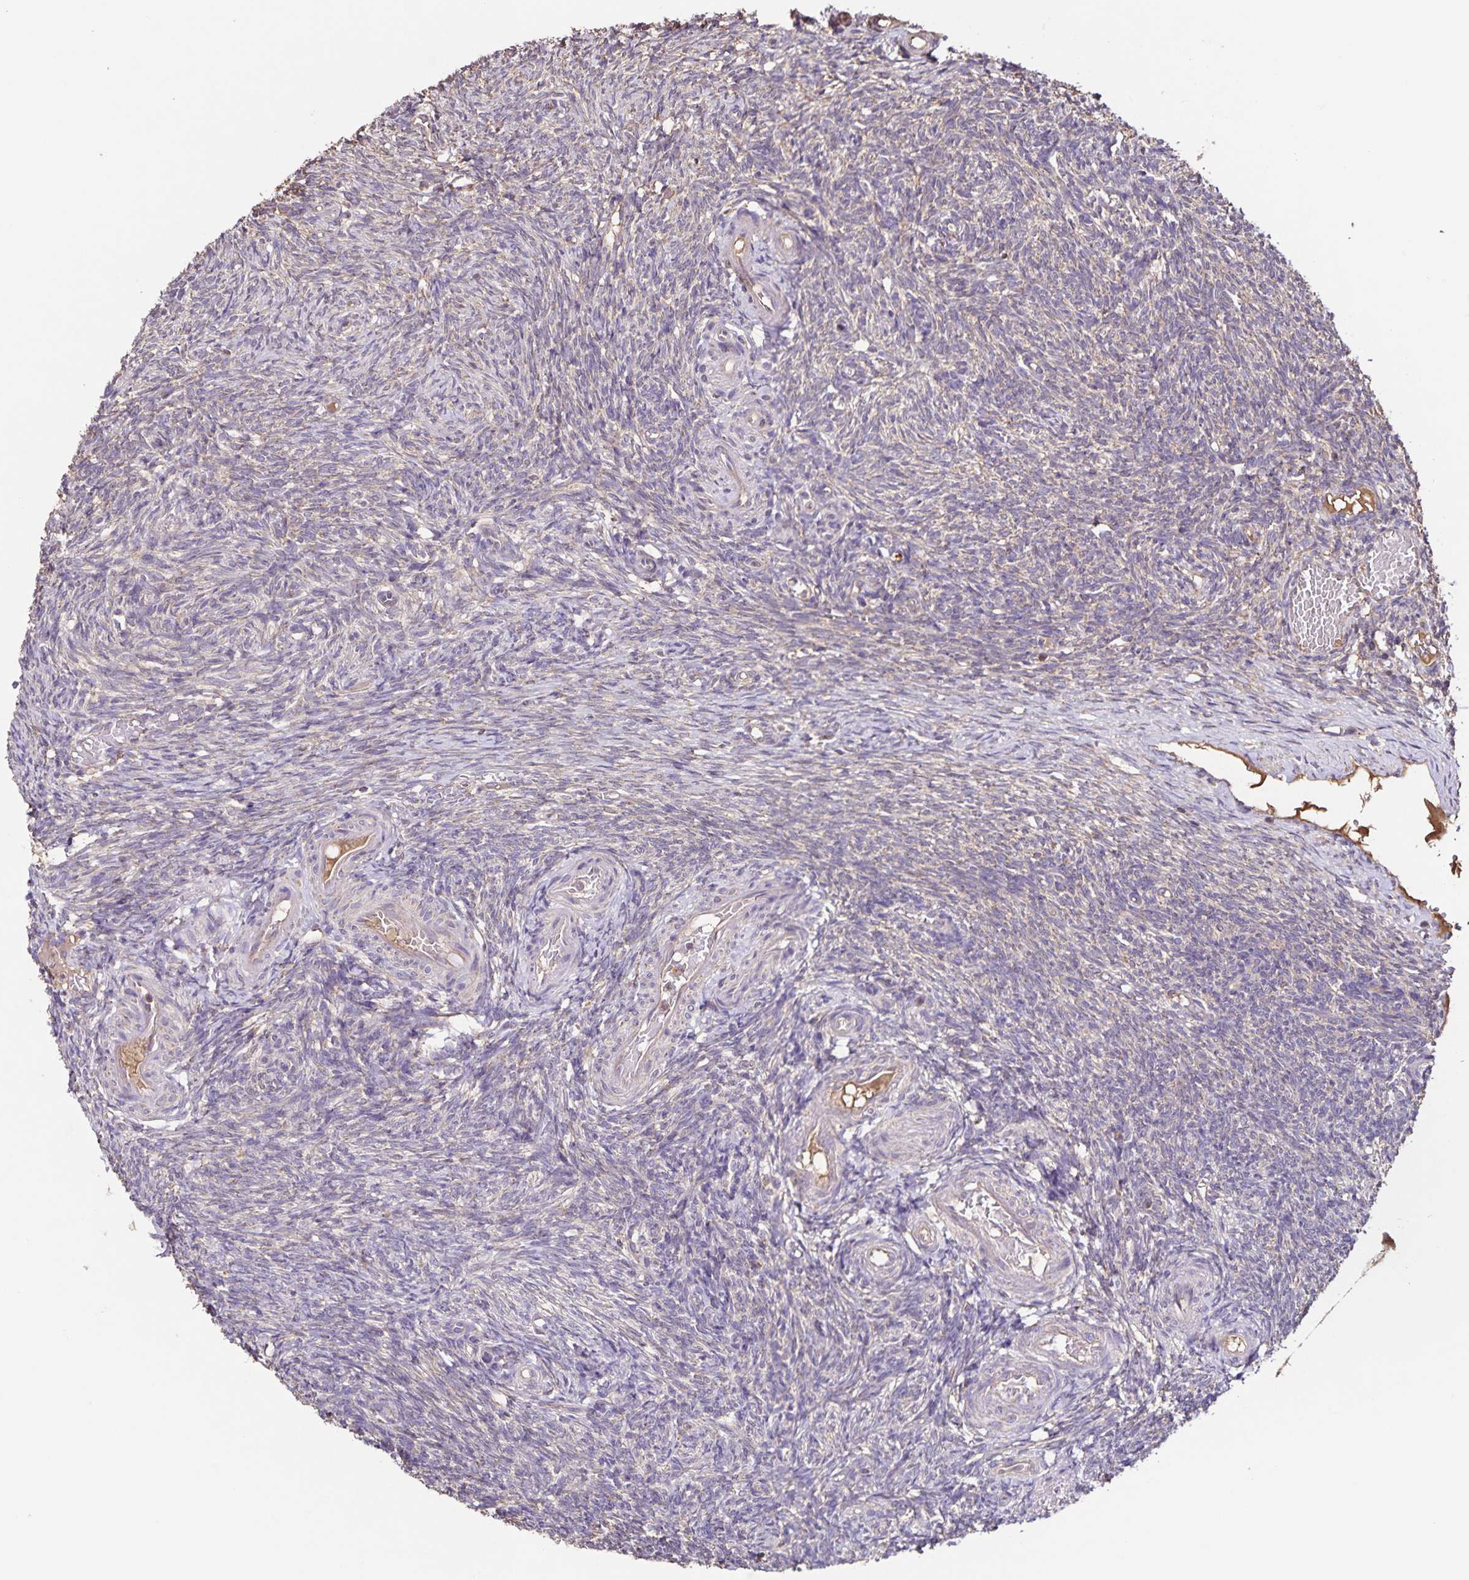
{"staining": {"intensity": "weak", "quantity": "25%-75%", "location": "cytoplasmic/membranous"}, "tissue": "ovary", "cell_type": "Follicle cells", "image_type": "normal", "snomed": [{"axis": "morphology", "description": "Normal tissue, NOS"}, {"axis": "topography", "description": "Ovary"}], "caption": "Ovary stained with immunohistochemistry demonstrates weak cytoplasmic/membranous expression in approximately 25%-75% of follicle cells.", "gene": "MAN1A1", "patient": {"sex": "female", "age": 39}}